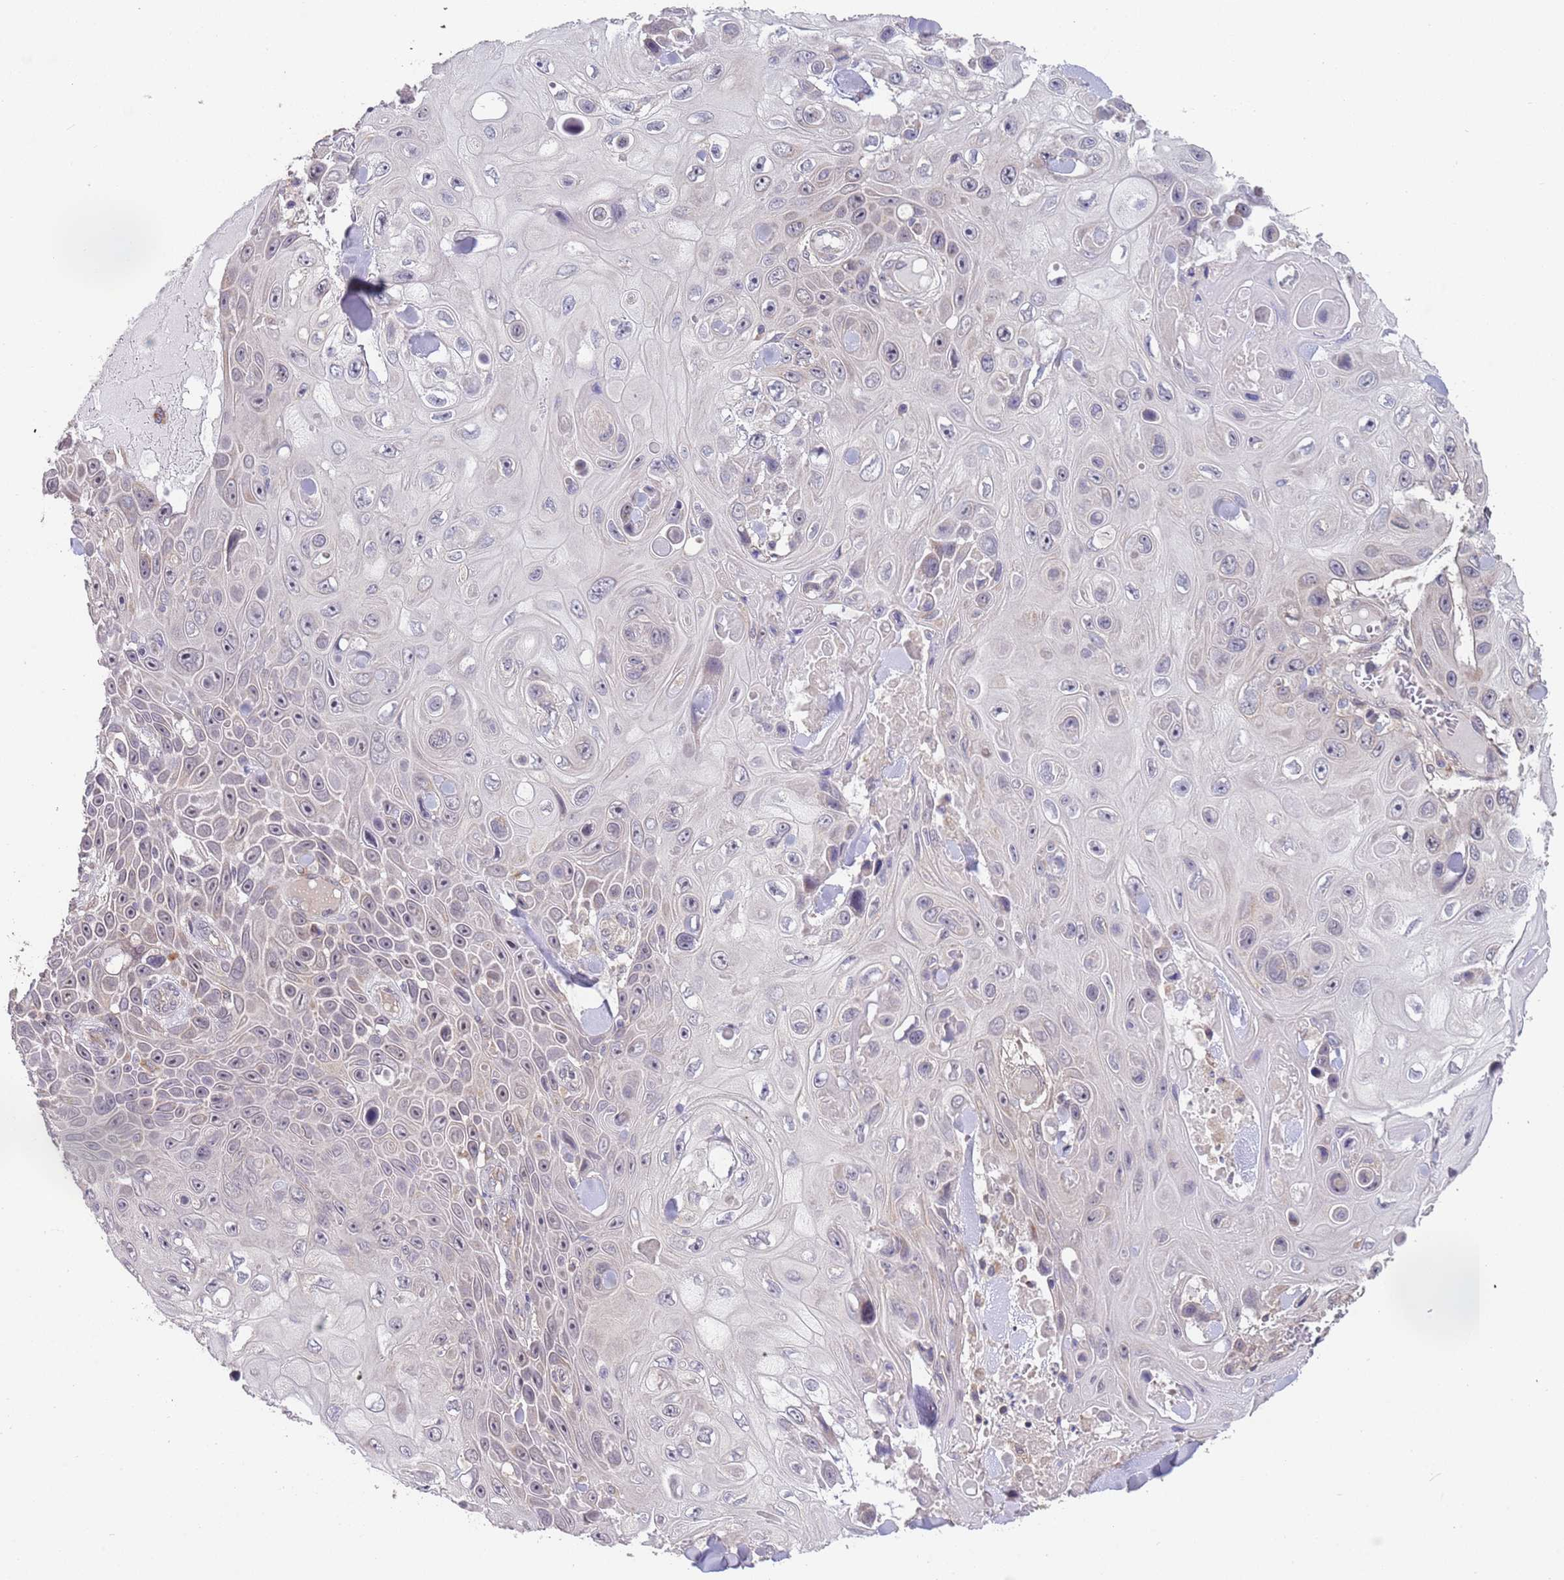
{"staining": {"intensity": "negative", "quantity": "none", "location": "none"}, "tissue": "skin cancer", "cell_type": "Tumor cells", "image_type": "cancer", "snomed": [{"axis": "morphology", "description": "Squamous cell carcinoma, NOS"}, {"axis": "topography", "description": "Skin"}], "caption": "Immunohistochemistry image of neoplastic tissue: skin cancer (squamous cell carcinoma) stained with DAB displays no significant protein expression in tumor cells.", "gene": "TMEM64", "patient": {"sex": "male", "age": 82}}